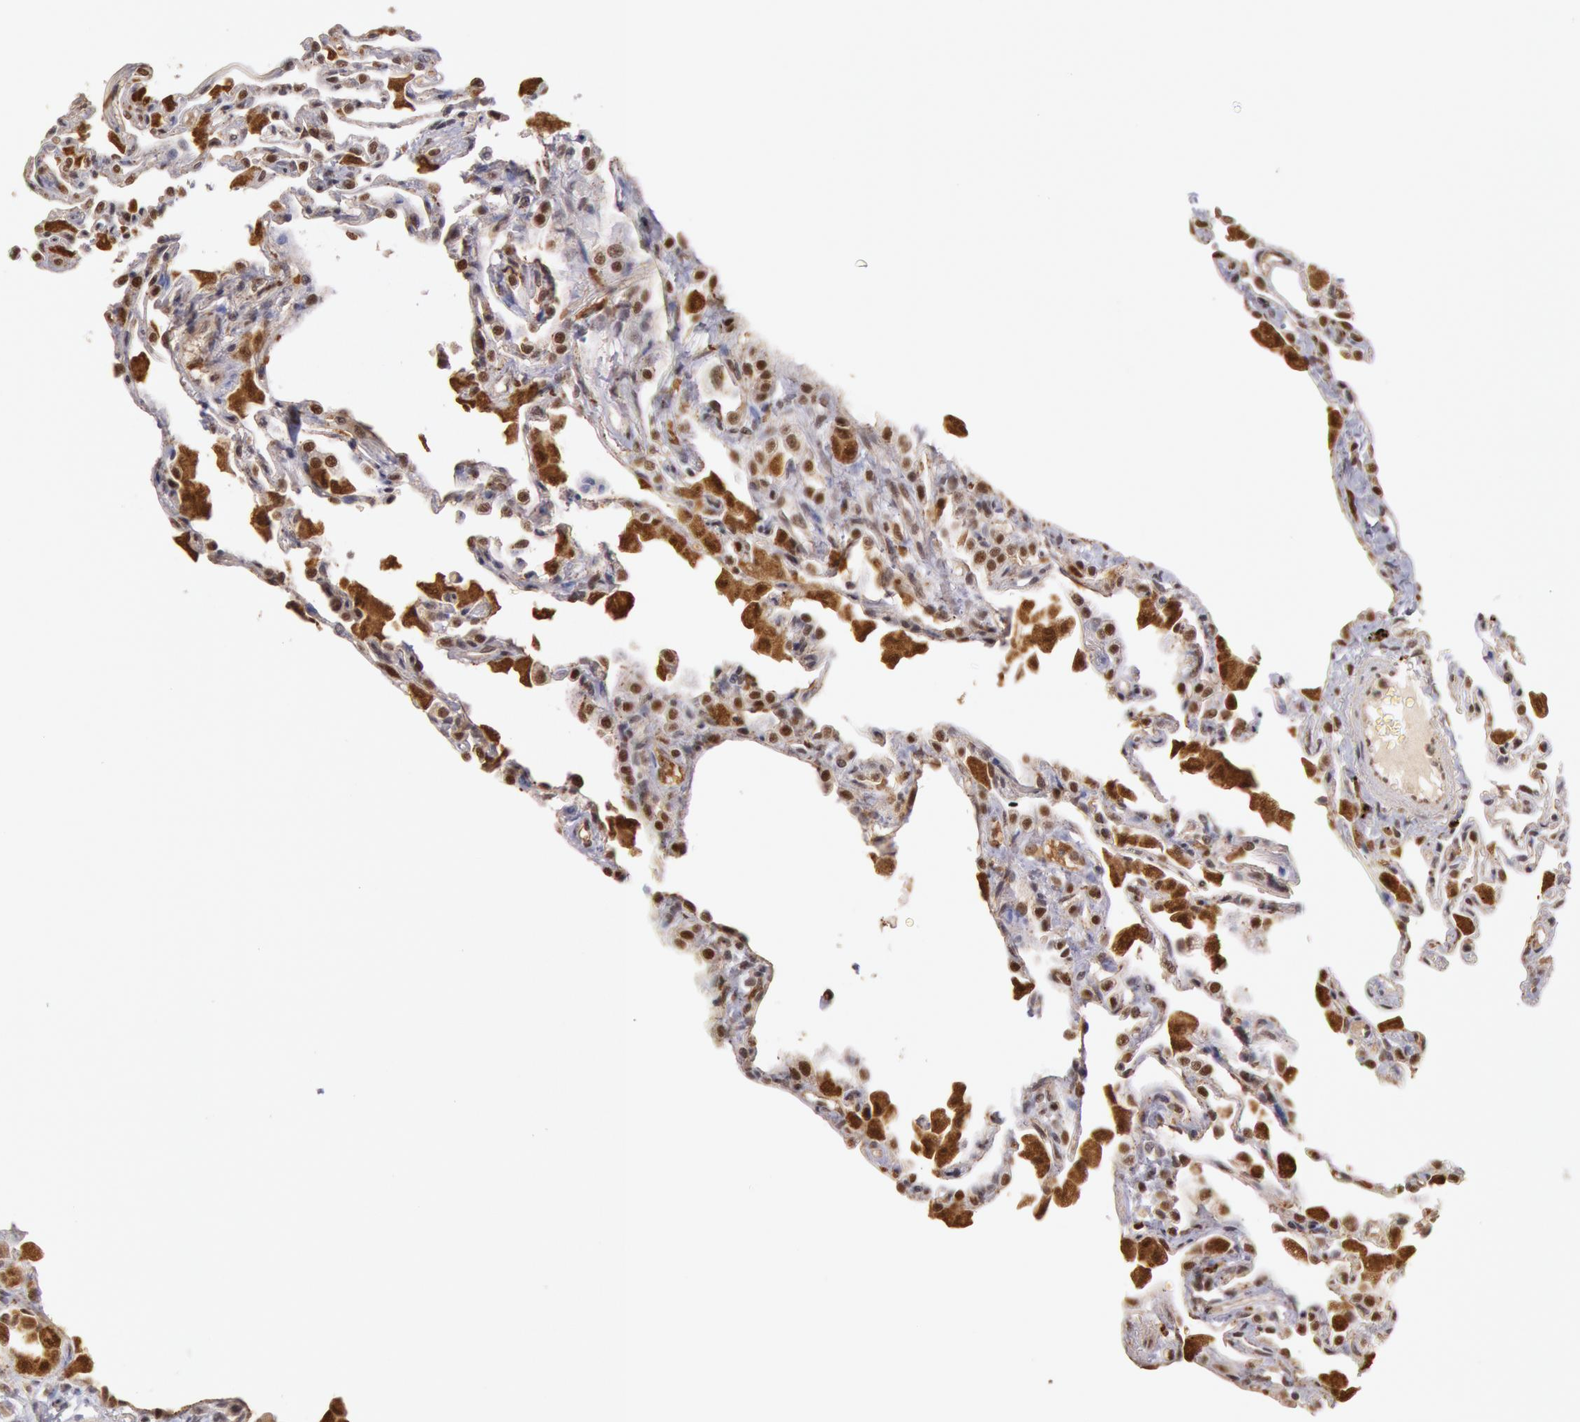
{"staining": {"intensity": "moderate", "quantity": "25%-75%", "location": "nuclear"}, "tissue": "lung", "cell_type": "Alveolar cells", "image_type": "normal", "snomed": [{"axis": "morphology", "description": "Normal tissue, NOS"}, {"axis": "topography", "description": "Lung"}], "caption": "A high-resolution image shows immunohistochemistry (IHC) staining of normal lung, which exhibits moderate nuclear expression in approximately 25%-75% of alveolar cells. The staining is performed using DAB (3,3'-diaminobenzidine) brown chromogen to label protein expression. The nuclei are counter-stained blue using hematoxylin.", "gene": "LIG4", "patient": {"sex": "female", "age": 49}}